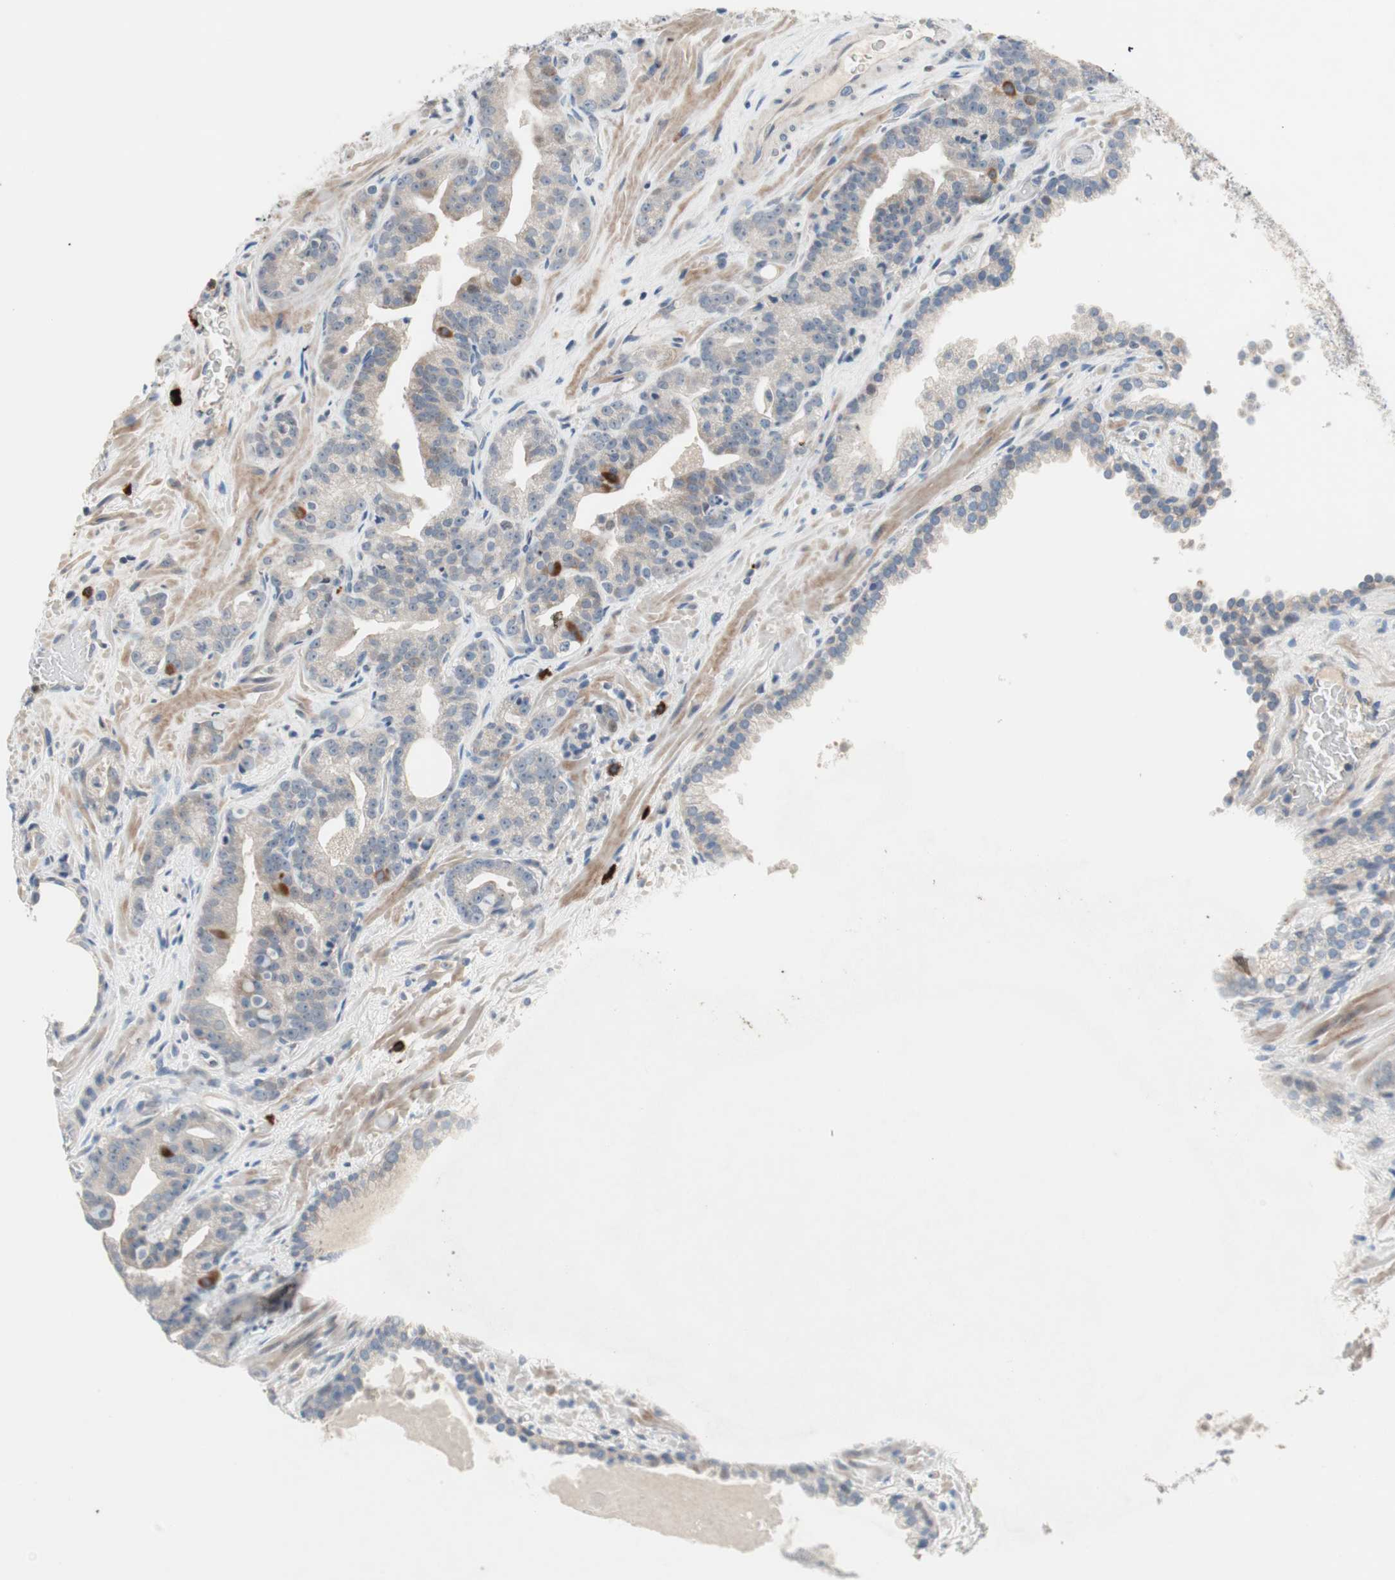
{"staining": {"intensity": "weak", "quantity": "<25%", "location": "cytoplasmic/membranous"}, "tissue": "prostate cancer", "cell_type": "Tumor cells", "image_type": "cancer", "snomed": [{"axis": "morphology", "description": "Adenocarcinoma, Low grade"}, {"axis": "topography", "description": "Prostate"}], "caption": "The IHC image has no significant staining in tumor cells of prostate cancer (adenocarcinoma (low-grade)) tissue.", "gene": "PDZK1", "patient": {"sex": "male", "age": 63}}